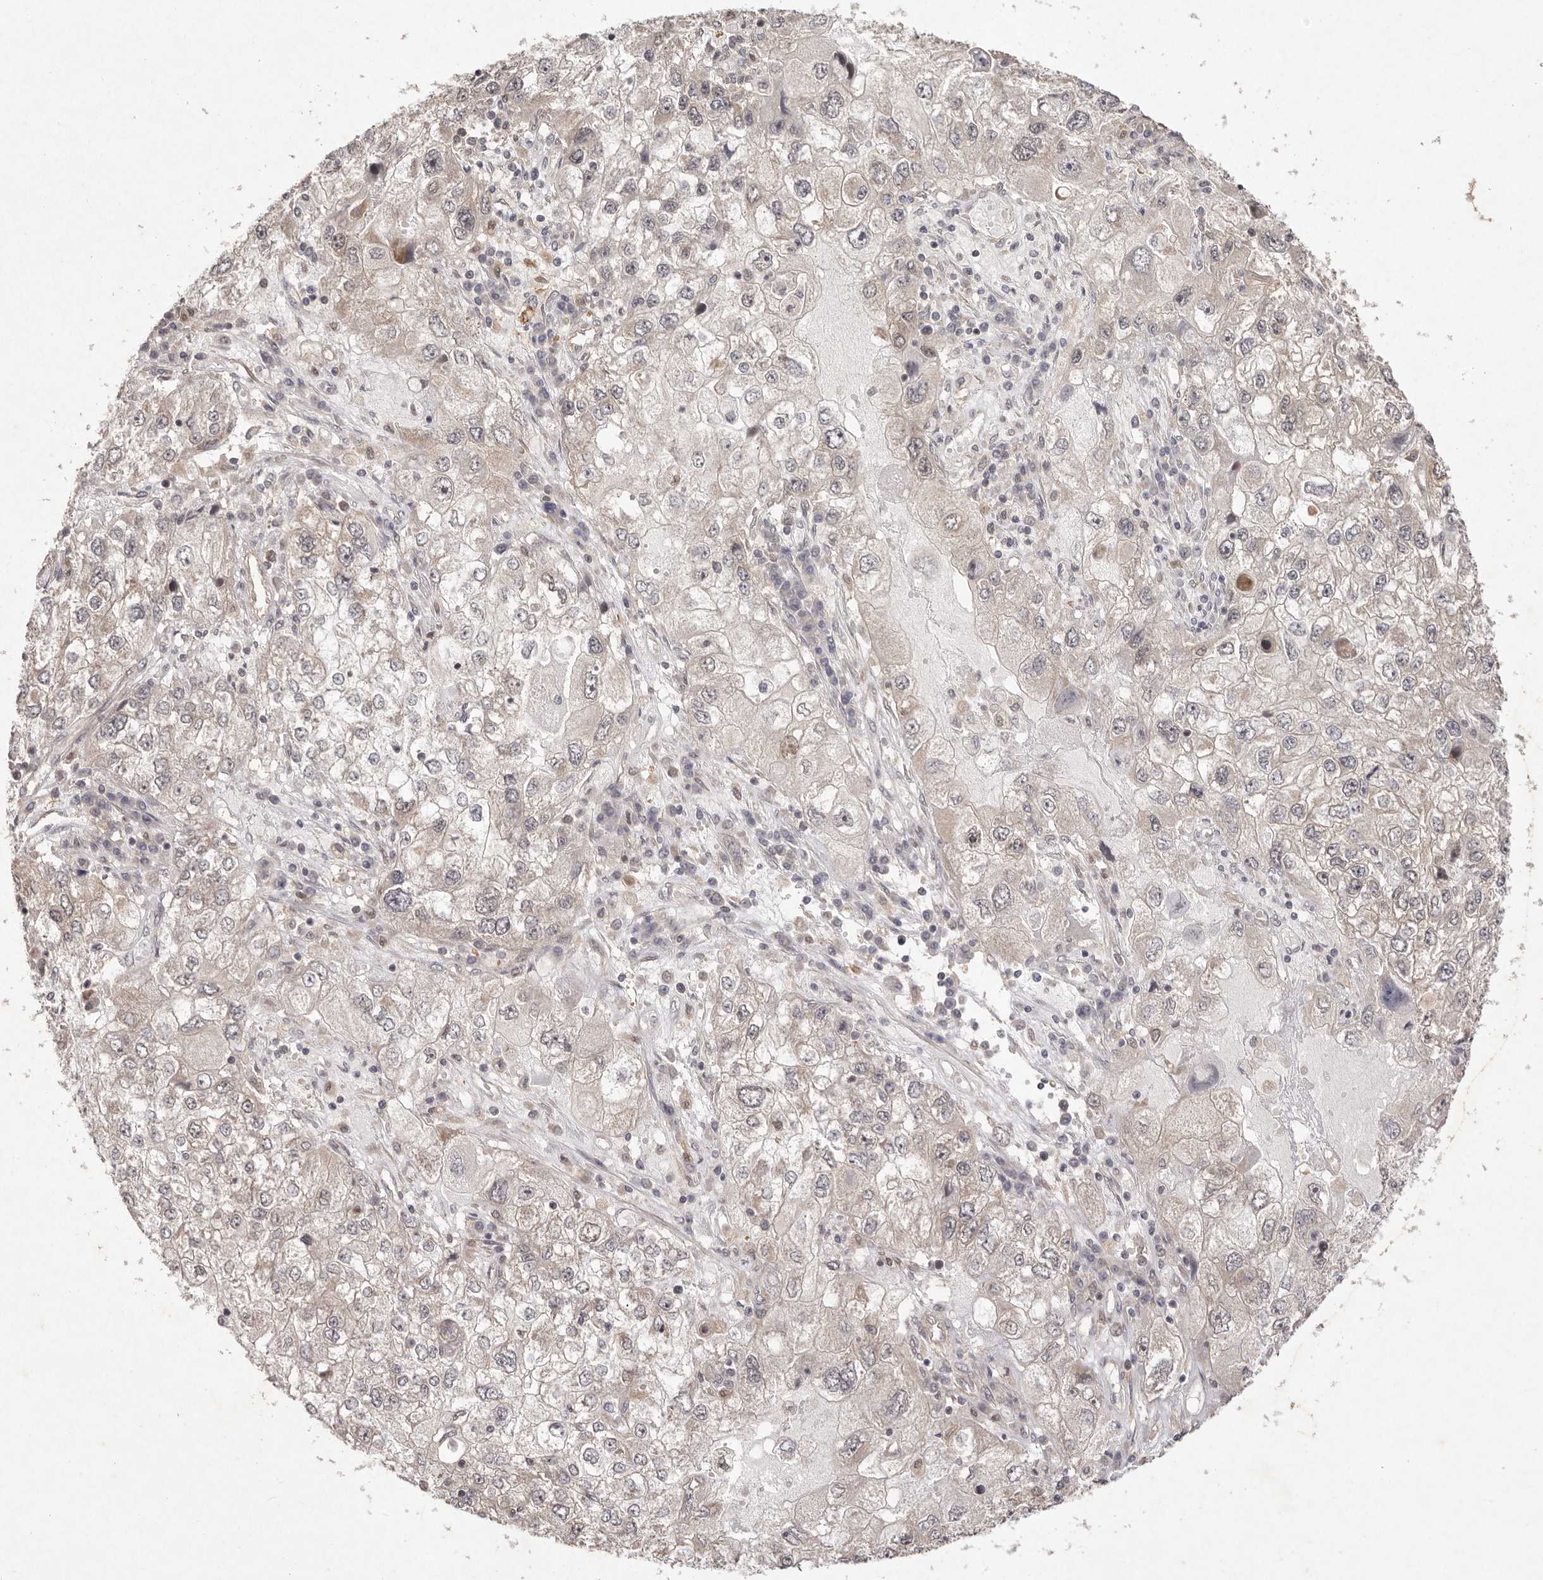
{"staining": {"intensity": "weak", "quantity": "<25%", "location": "cytoplasmic/membranous"}, "tissue": "endometrial cancer", "cell_type": "Tumor cells", "image_type": "cancer", "snomed": [{"axis": "morphology", "description": "Adenocarcinoma, NOS"}, {"axis": "topography", "description": "Endometrium"}], "caption": "Adenocarcinoma (endometrial) stained for a protein using immunohistochemistry (IHC) reveals no positivity tumor cells.", "gene": "BUD31", "patient": {"sex": "female", "age": 49}}